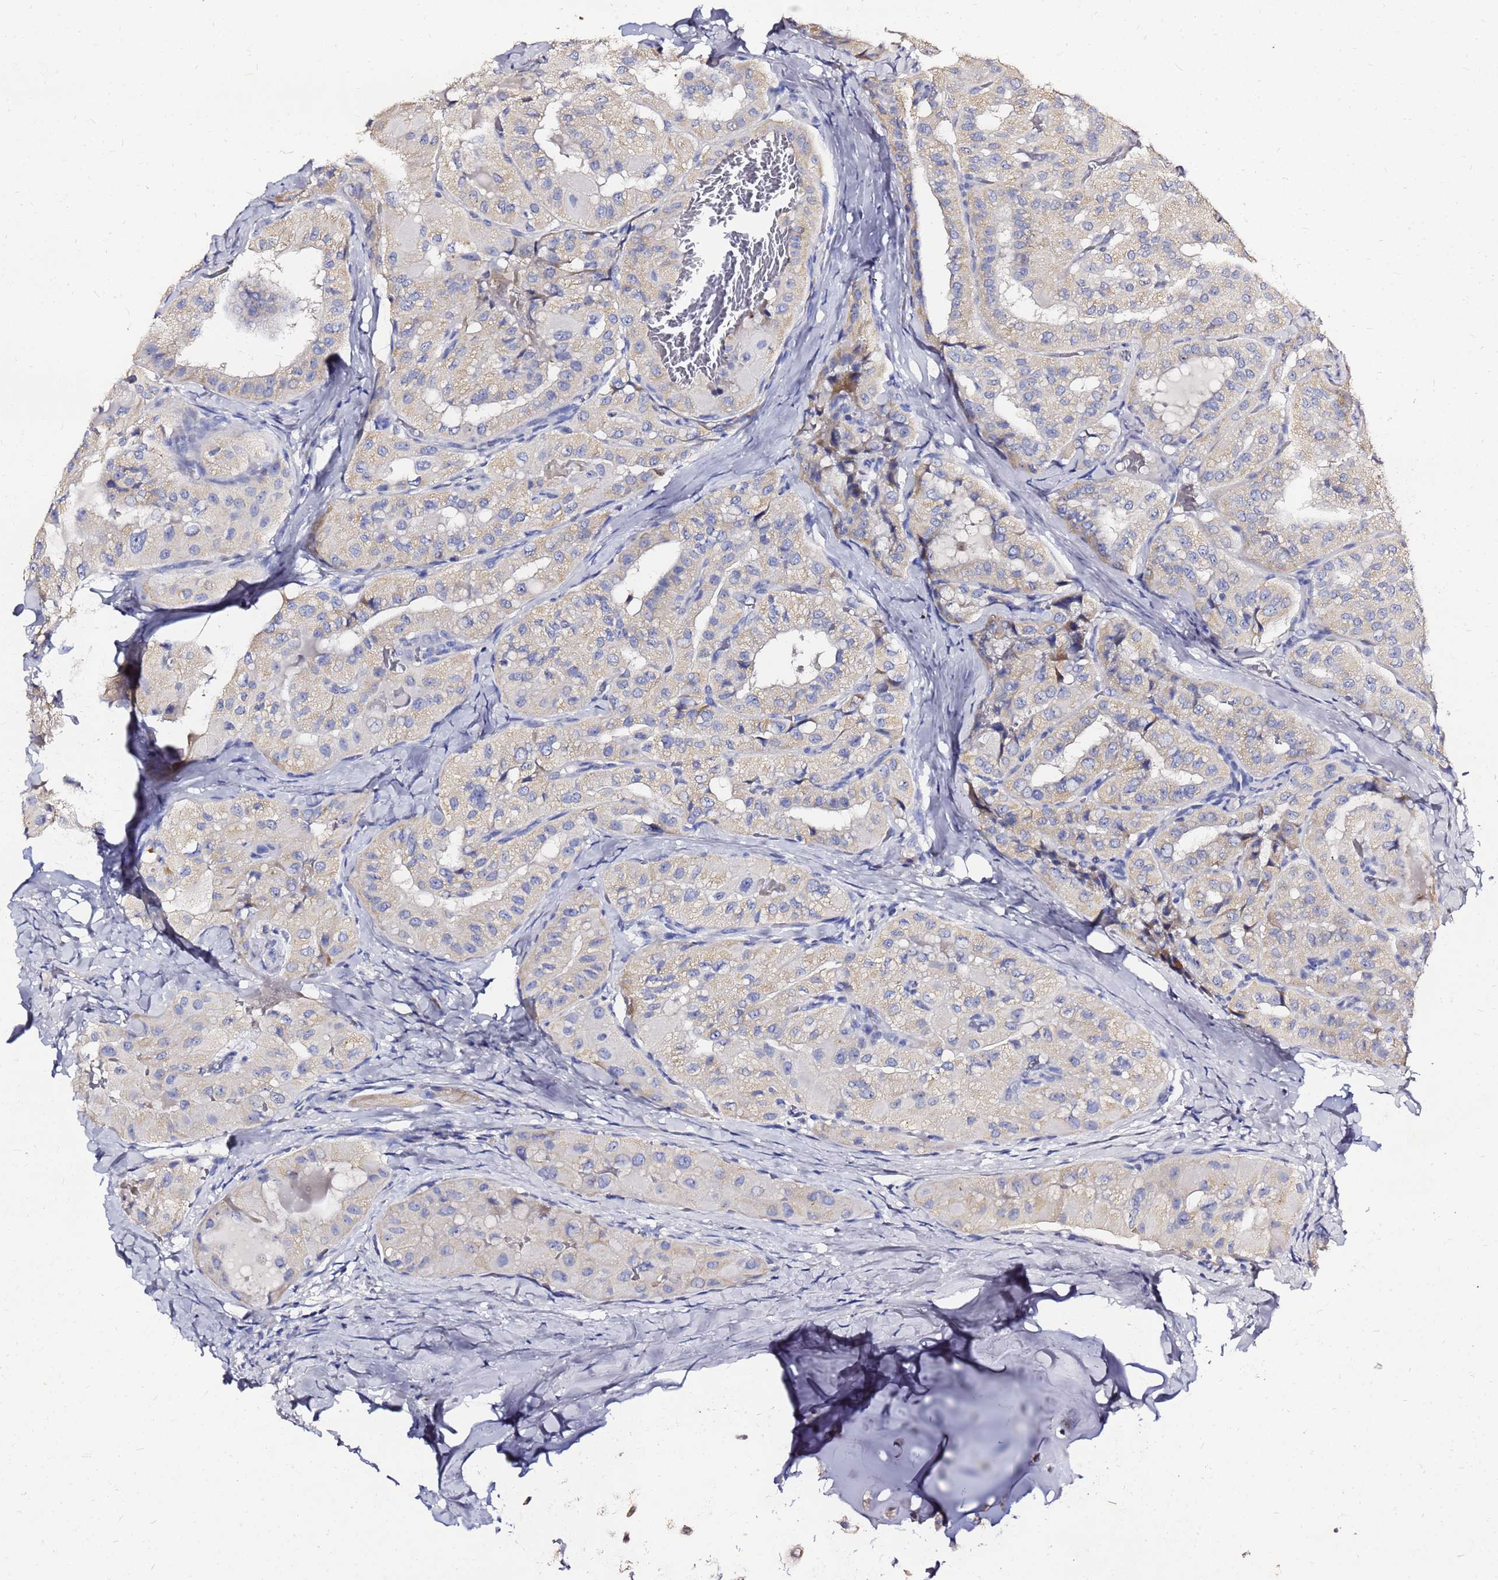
{"staining": {"intensity": "weak", "quantity": "25%-75%", "location": "cytoplasmic/membranous"}, "tissue": "thyroid cancer", "cell_type": "Tumor cells", "image_type": "cancer", "snomed": [{"axis": "morphology", "description": "Normal tissue, NOS"}, {"axis": "morphology", "description": "Papillary adenocarcinoma, NOS"}, {"axis": "topography", "description": "Thyroid gland"}], "caption": "Immunohistochemistry staining of papillary adenocarcinoma (thyroid), which displays low levels of weak cytoplasmic/membranous positivity in about 25%-75% of tumor cells indicating weak cytoplasmic/membranous protein staining. The staining was performed using DAB (brown) for protein detection and nuclei were counterstained in hematoxylin (blue).", "gene": "FAM183A", "patient": {"sex": "female", "age": 59}}